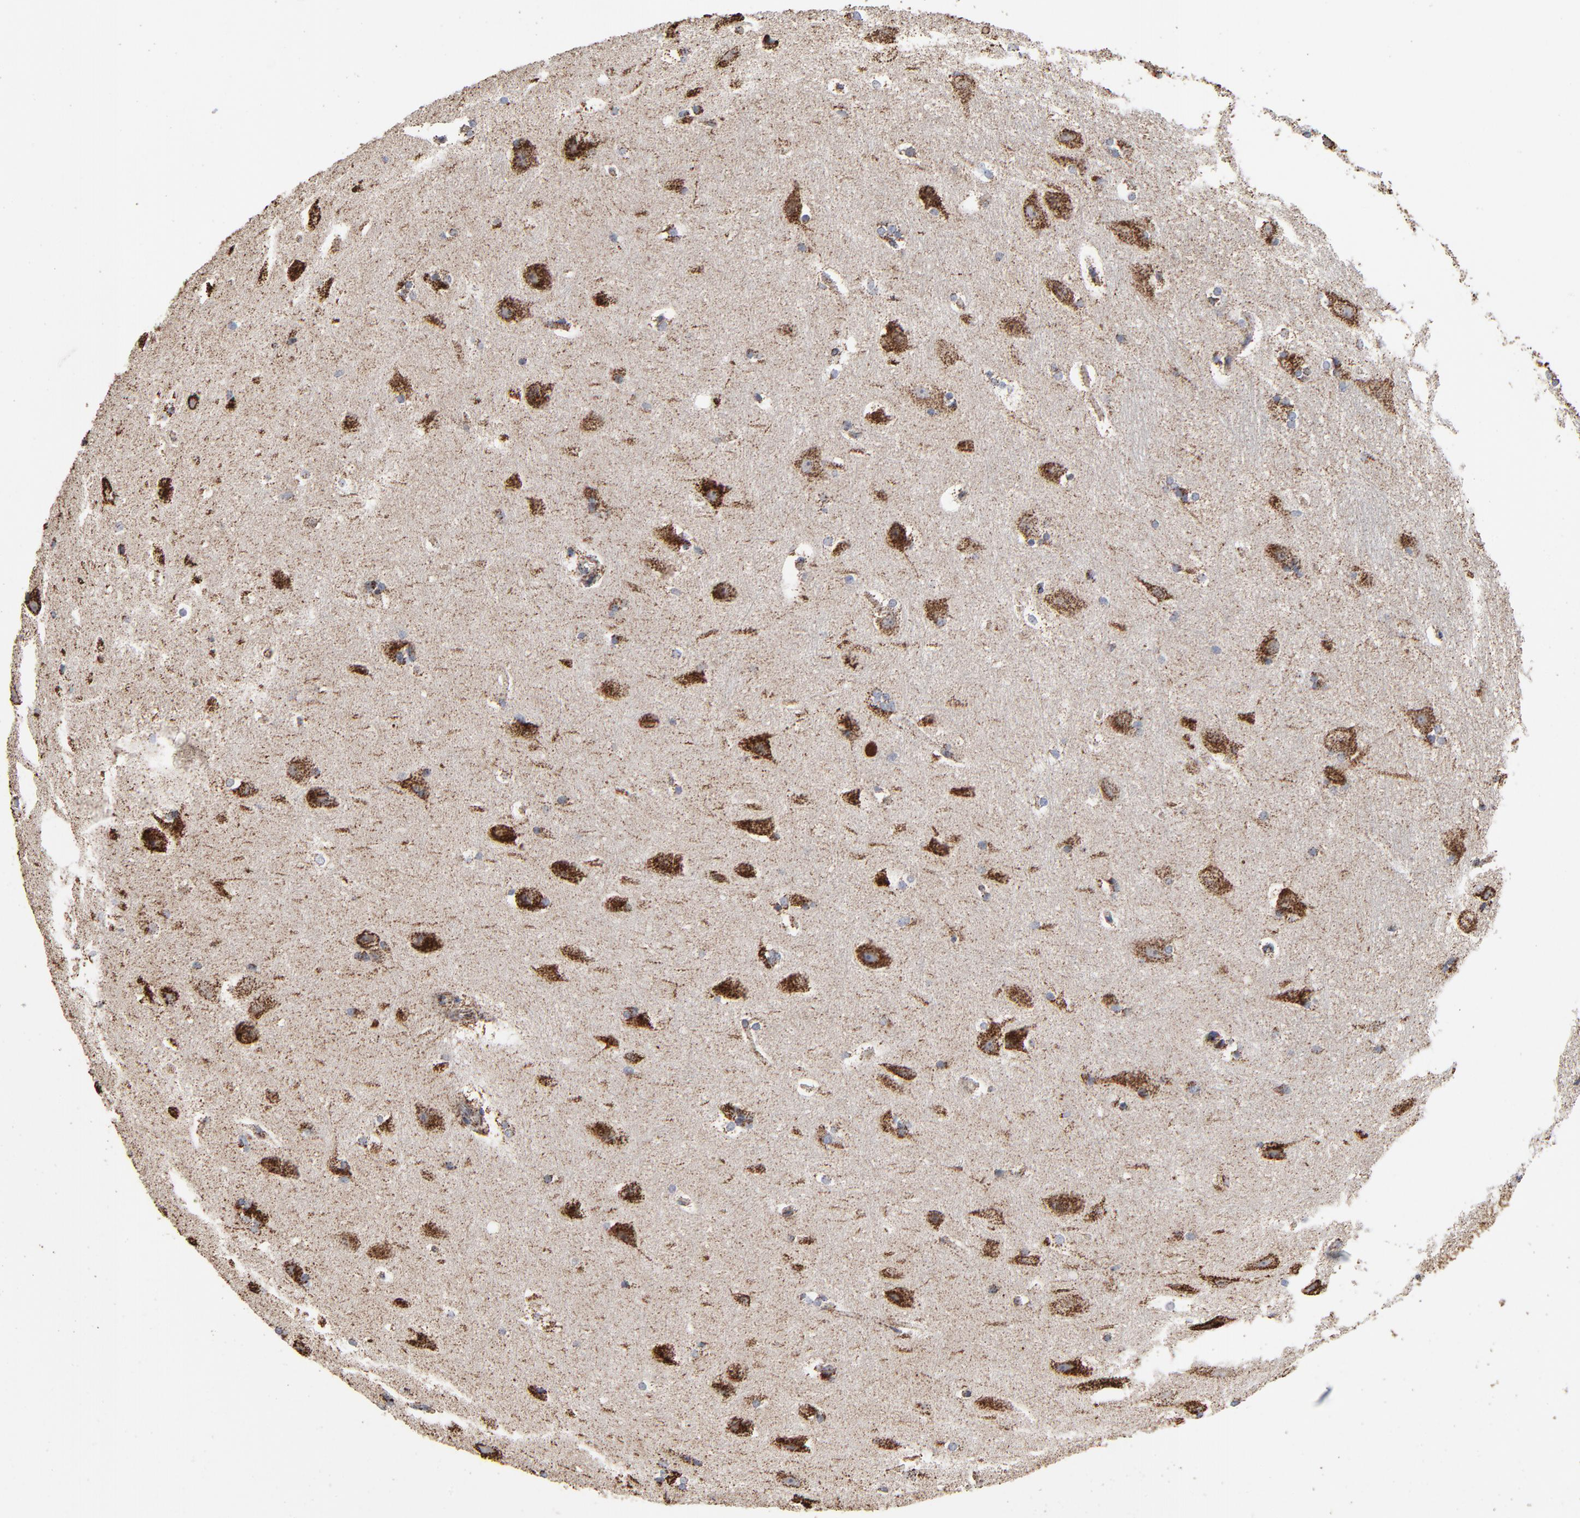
{"staining": {"intensity": "strong", "quantity": "<25%", "location": "cytoplasmic/membranous"}, "tissue": "hippocampus", "cell_type": "Glial cells", "image_type": "normal", "snomed": [{"axis": "morphology", "description": "Normal tissue, NOS"}, {"axis": "topography", "description": "Hippocampus"}], "caption": "Glial cells show medium levels of strong cytoplasmic/membranous positivity in approximately <25% of cells in benign hippocampus.", "gene": "UQCRC1", "patient": {"sex": "female", "age": 19}}